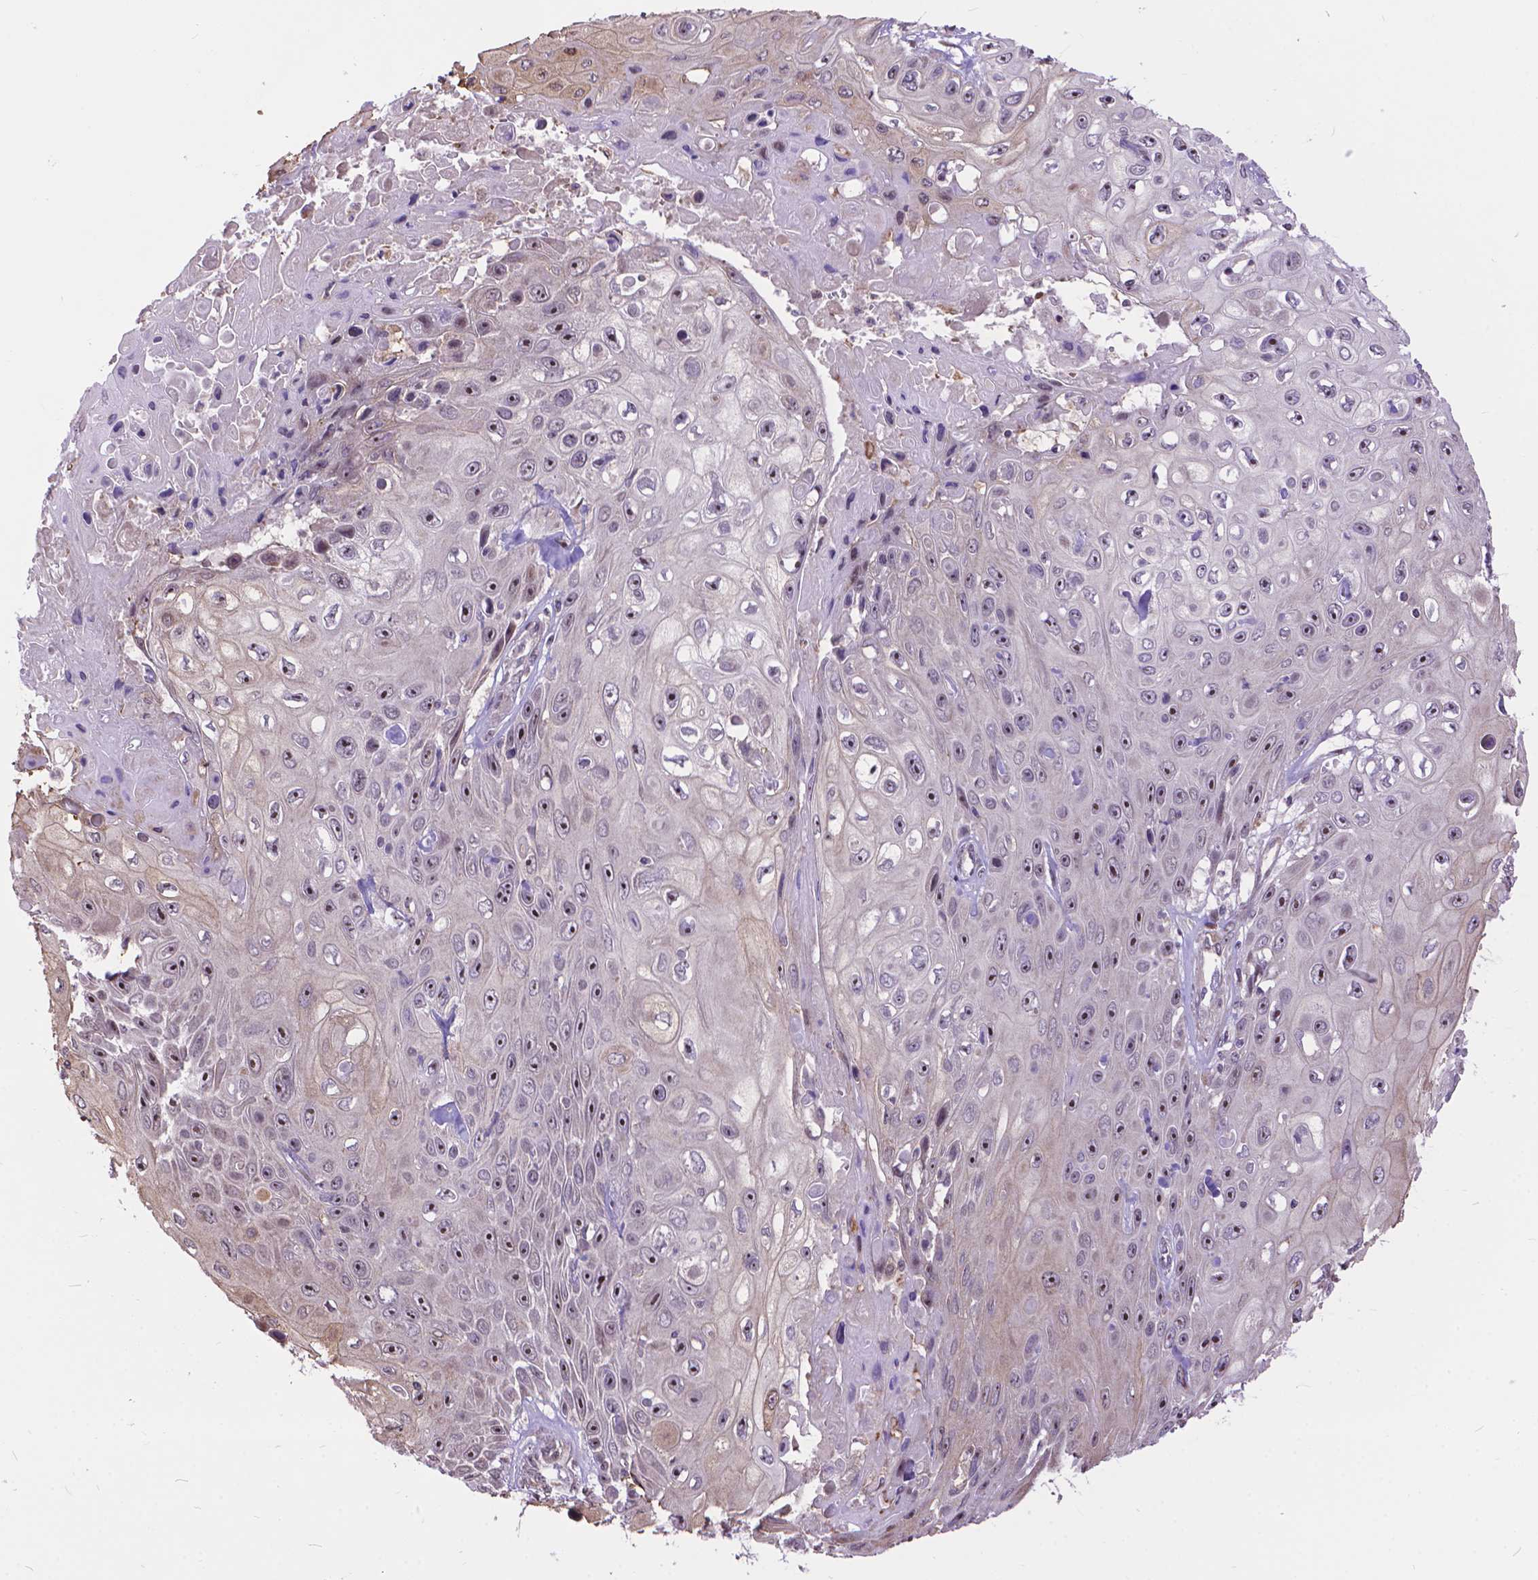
{"staining": {"intensity": "moderate", "quantity": ">75%", "location": "nuclear"}, "tissue": "skin cancer", "cell_type": "Tumor cells", "image_type": "cancer", "snomed": [{"axis": "morphology", "description": "Squamous cell carcinoma, NOS"}, {"axis": "topography", "description": "Skin"}], "caption": "The micrograph demonstrates a brown stain indicating the presence of a protein in the nuclear of tumor cells in skin squamous cell carcinoma.", "gene": "TMEM135", "patient": {"sex": "male", "age": 82}}